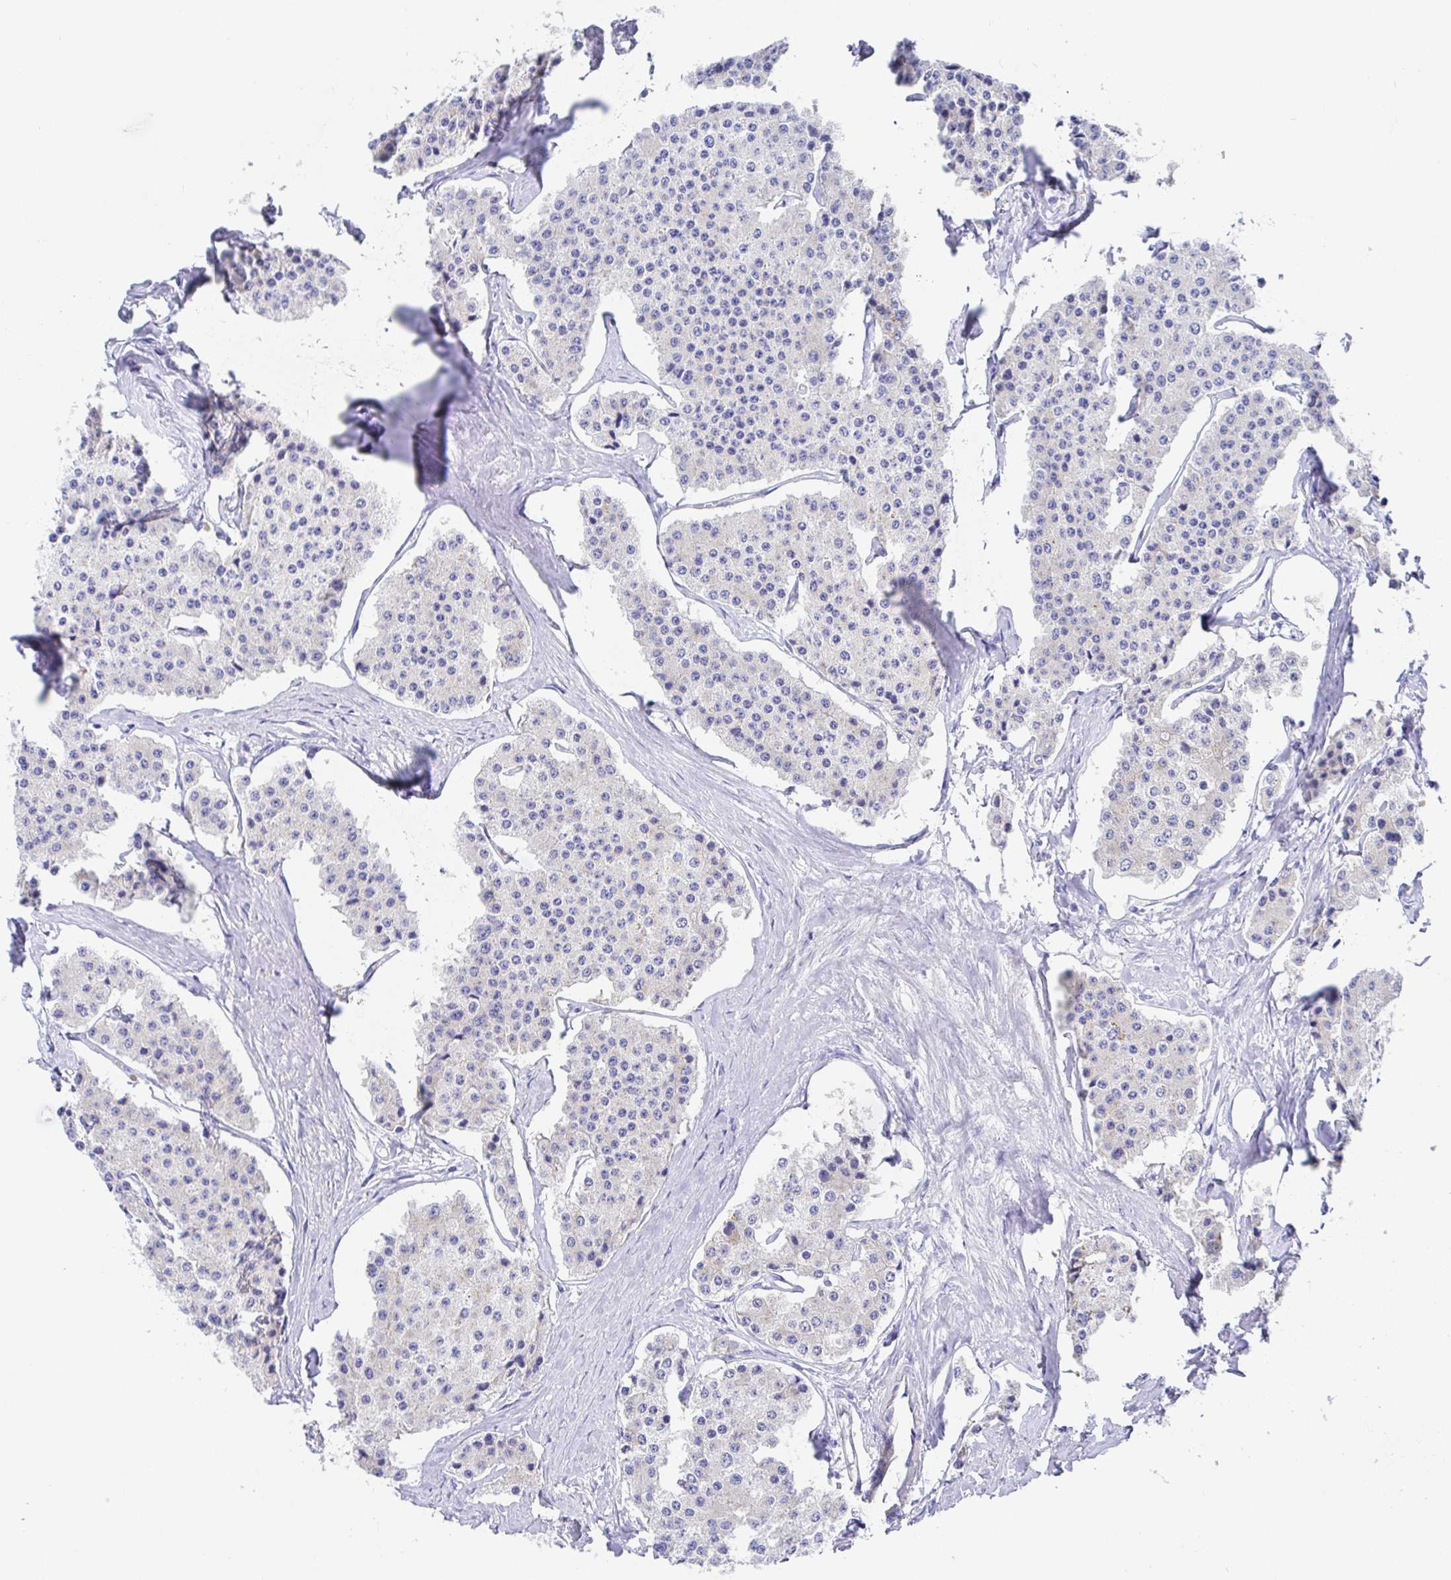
{"staining": {"intensity": "negative", "quantity": "none", "location": "none"}, "tissue": "carcinoid", "cell_type": "Tumor cells", "image_type": "cancer", "snomed": [{"axis": "morphology", "description": "Carcinoid, malignant, NOS"}, {"axis": "topography", "description": "Small intestine"}], "caption": "Immunohistochemistry image of human malignant carcinoid stained for a protein (brown), which reveals no expression in tumor cells.", "gene": "GOLGA1", "patient": {"sex": "female", "age": 65}}